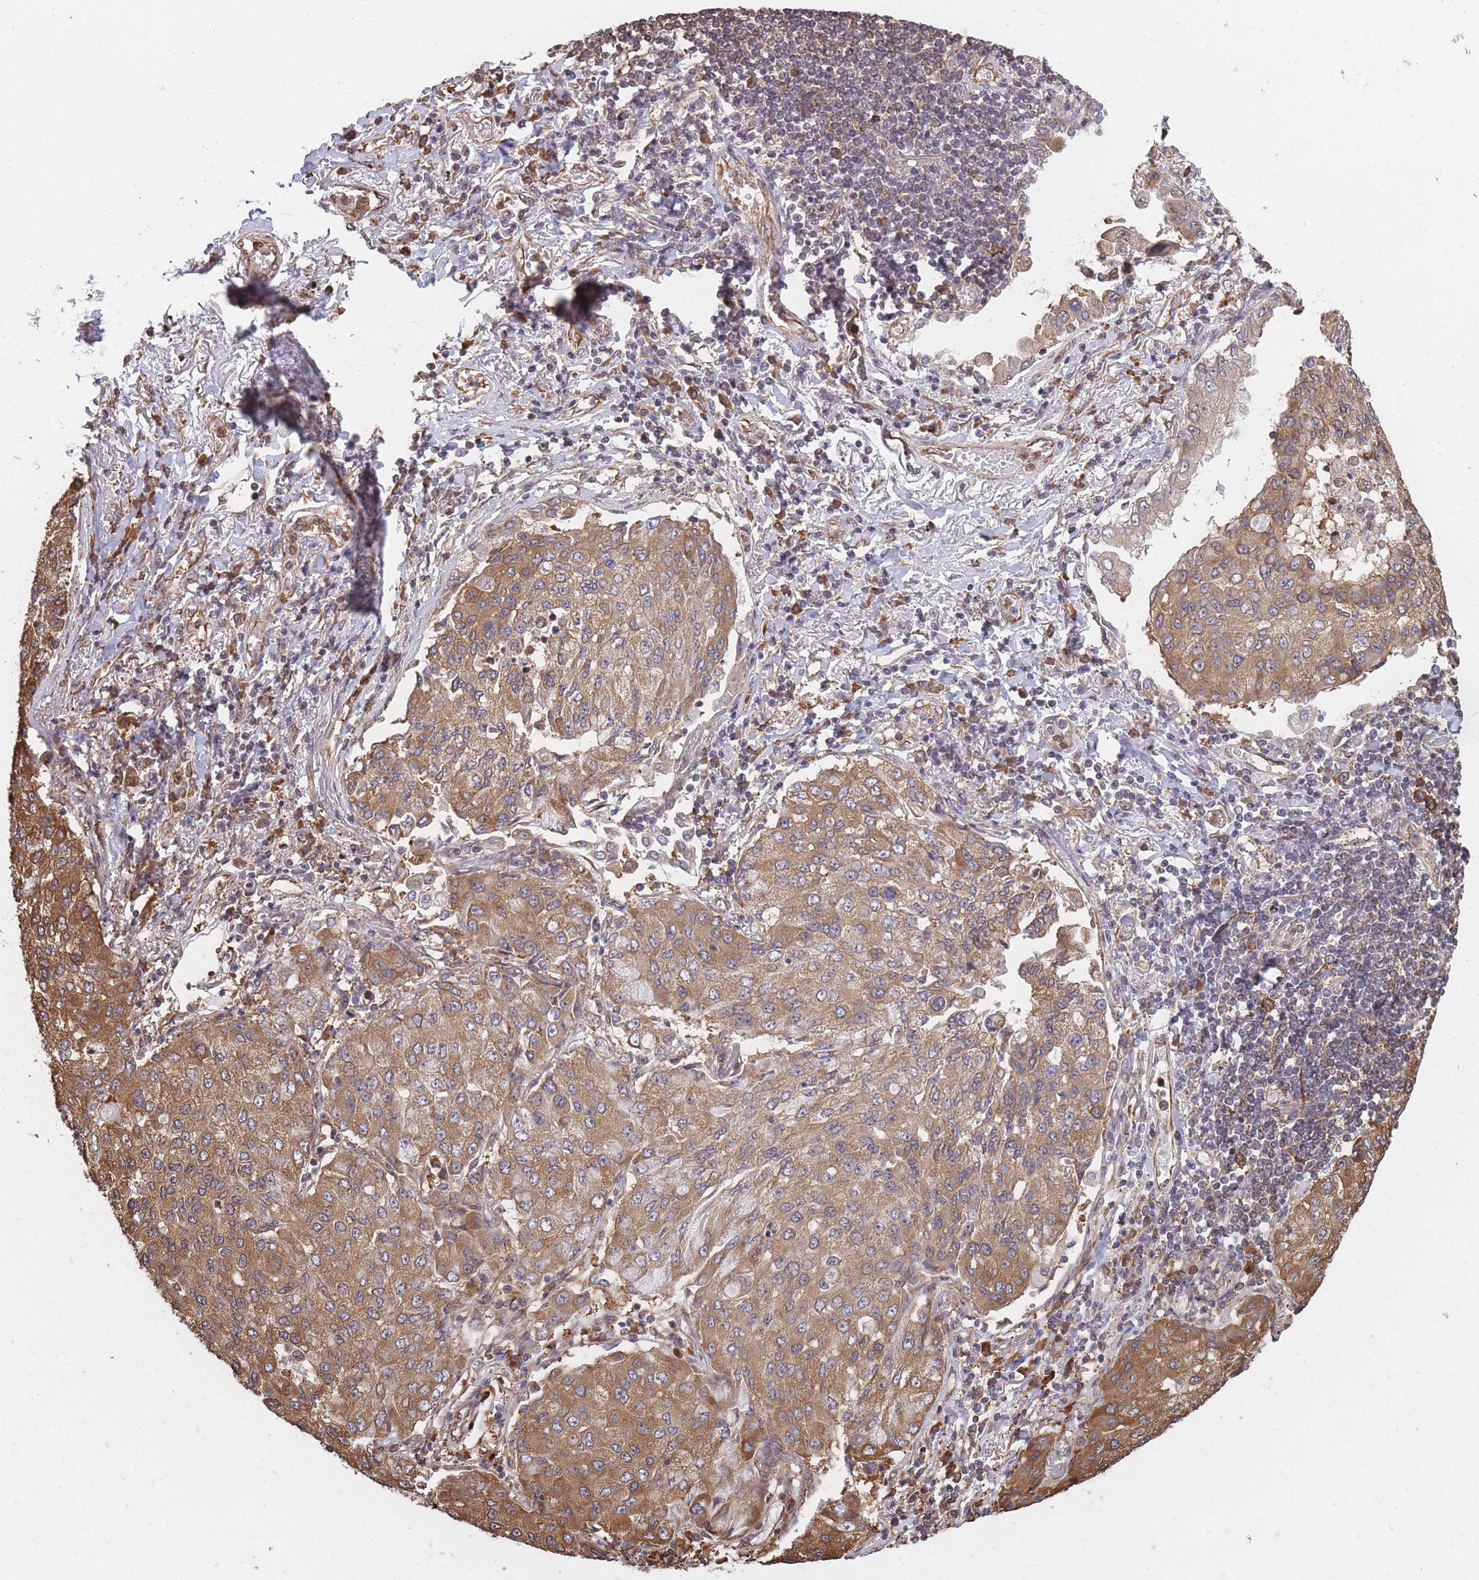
{"staining": {"intensity": "moderate", "quantity": ">75%", "location": "cytoplasmic/membranous"}, "tissue": "lung cancer", "cell_type": "Tumor cells", "image_type": "cancer", "snomed": [{"axis": "morphology", "description": "Squamous cell carcinoma, NOS"}, {"axis": "topography", "description": "Lung"}], "caption": "Moderate cytoplasmic/membranous protein staining is present in about >75% of tumor cells in lung squamous cell carcinoma.", "gene": "ARL13B", "patient": {"sex": "male", "age": 74}}